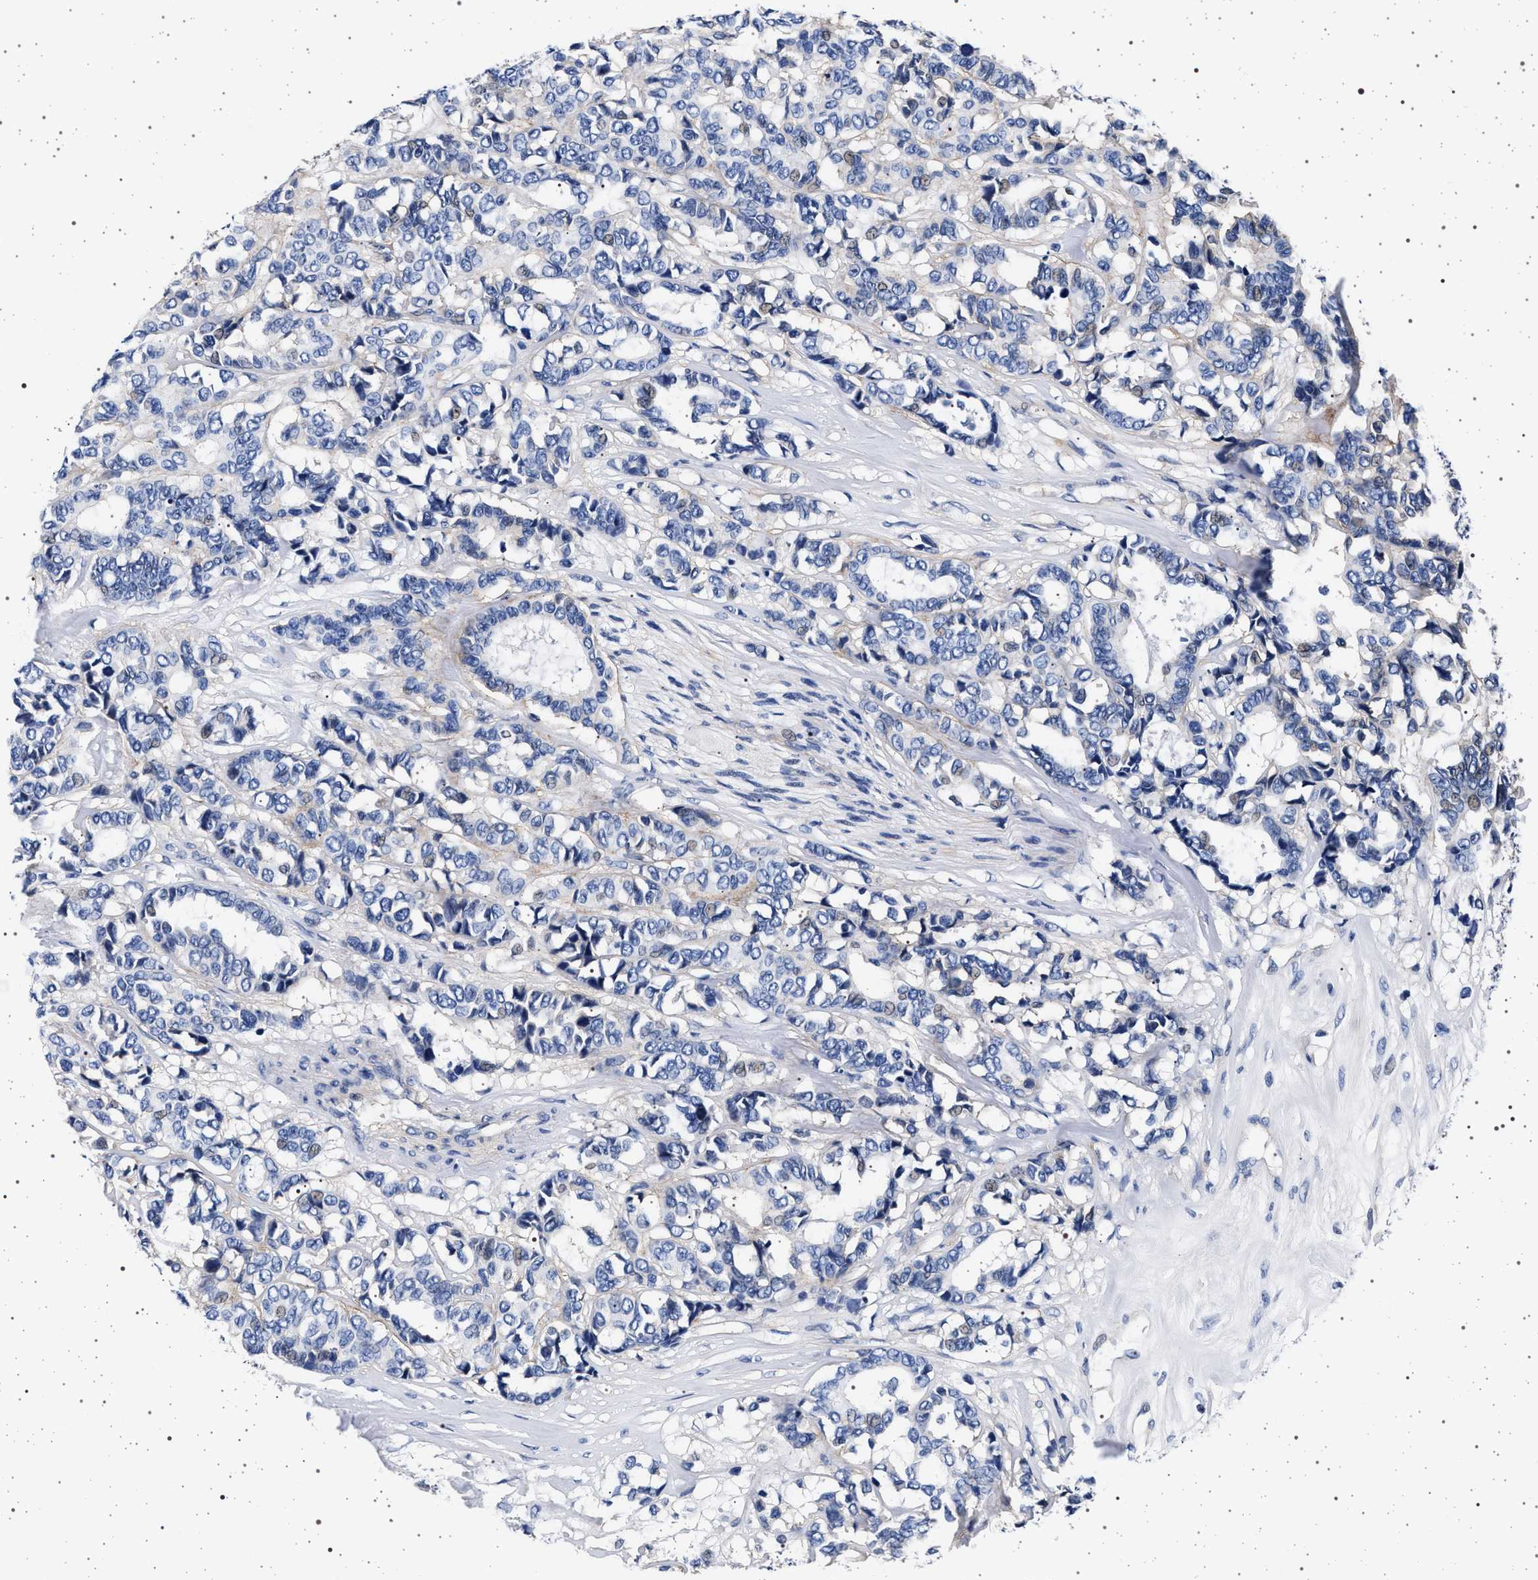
{"staining": {"intensity": "negative", "quantity": "none", "location": "none"}, "tissue": "breast cancer", "cell_type": "Tumor cells", "image_type": "cancer", "snomed": [{"axis": "morphology", "description": "Duct carcinoma"}, {"axis": "topography", "description": "Breast"}], "caption": "Tumor cells show no significant protein positivity in infiltrating ductal carcinoma (breast). (DAB immunohistochemistry (IHC) with hematoxylin counter stain).", "gene": "SLC9A1", "patient": {"sex": "female", "age": 87}}